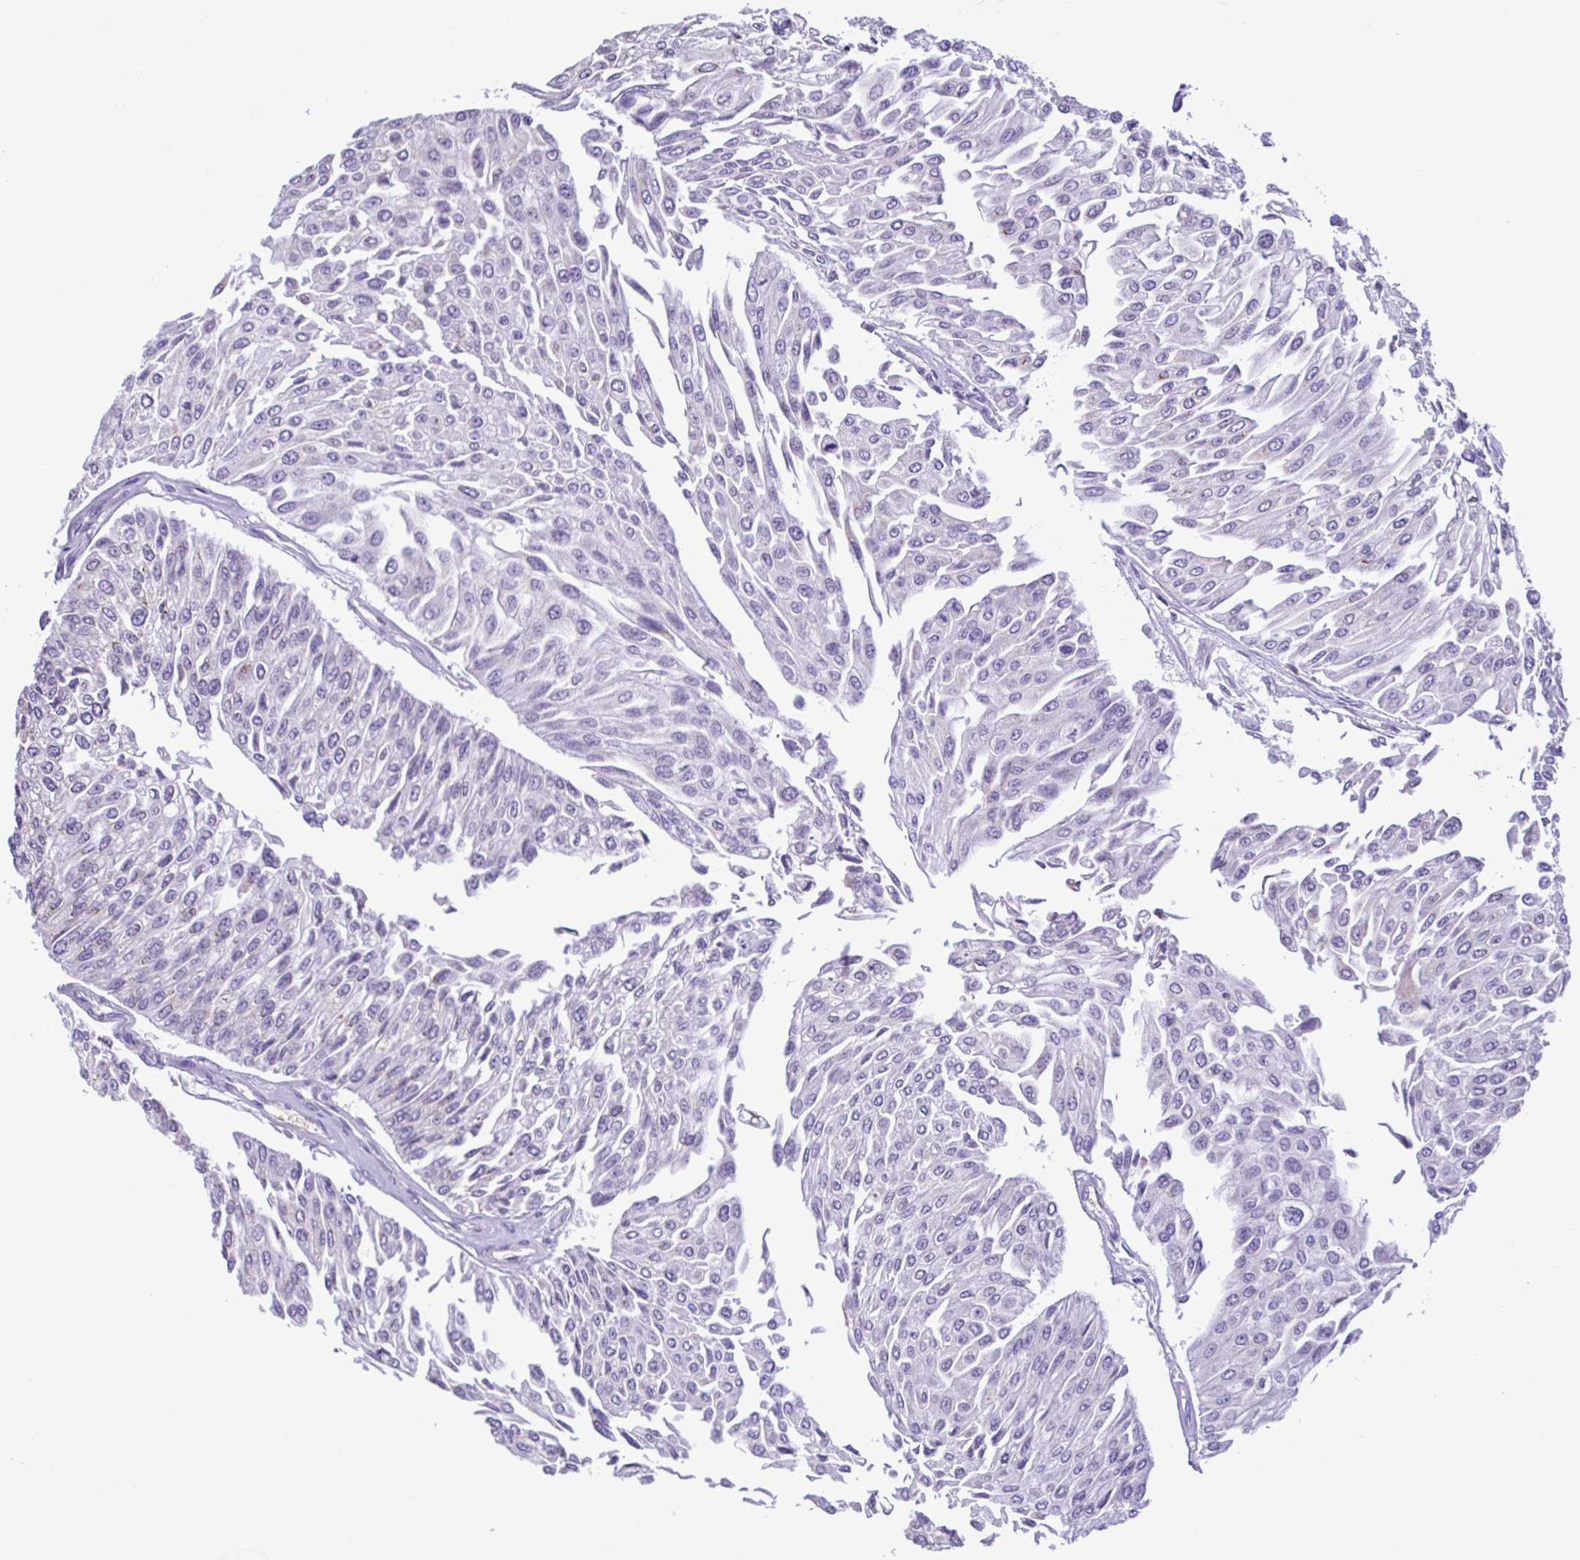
{"staining": {"intensity": "negative", "quantity": "none", "location": "none"}, "tissue": "urothelial cancer", "cell_type": "Tumor cells", "image_type": "cancer", "snomed": [{"axis": "morphology", "description": "Urothelial carcinoma, NOS"}, {"axis": "topography", "description": "Urinary bladder"}], "caption": "Protein analysis of transitional cell carcinoma demonstrates no significant staining in tumor cells. (Immunohistochemistry (ihc), brightfield microscopy, high magnification).", "gene": "CBY2", "patient": {"sex": "male", "age": 67}}